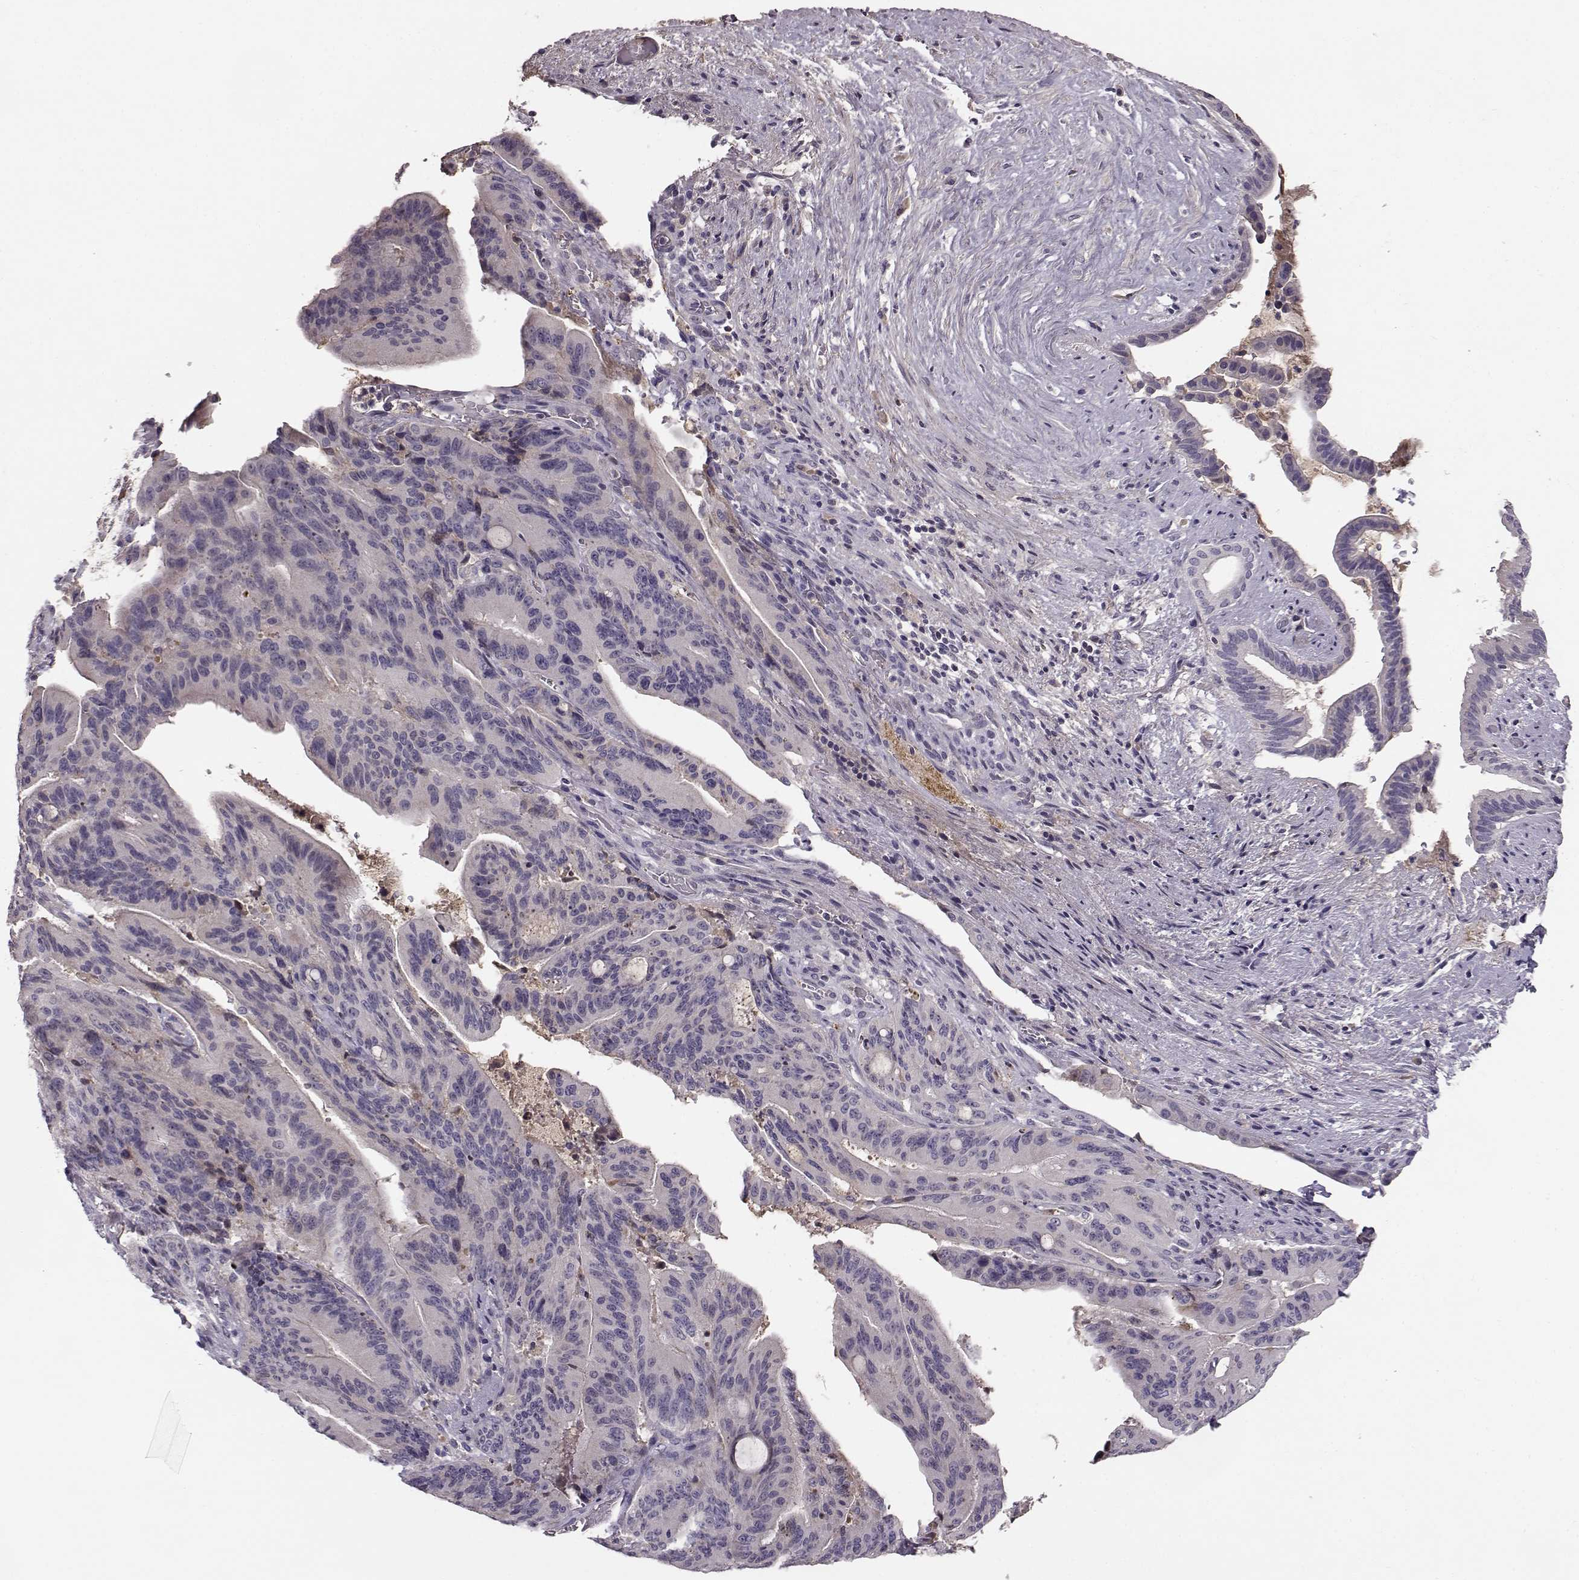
{"staining": {"intensity": "negative", "quantity": "none", "location": "none"}, "tissue": "liver cancer", "cell_type": "Tumor cells", "image_type": "cancer", "snomed": [{"axis": "morphology", "description": "Cholangiocarcinoma"}, {"axis": "topography", "description": "Liver"}], "caption": "Liver cancer stained for a protein using immunohistochemistry (IHC) reveals no positivity tumor cells.", "gene": "YJEFN3", "patient": {"sex": "female", "age": 73}}